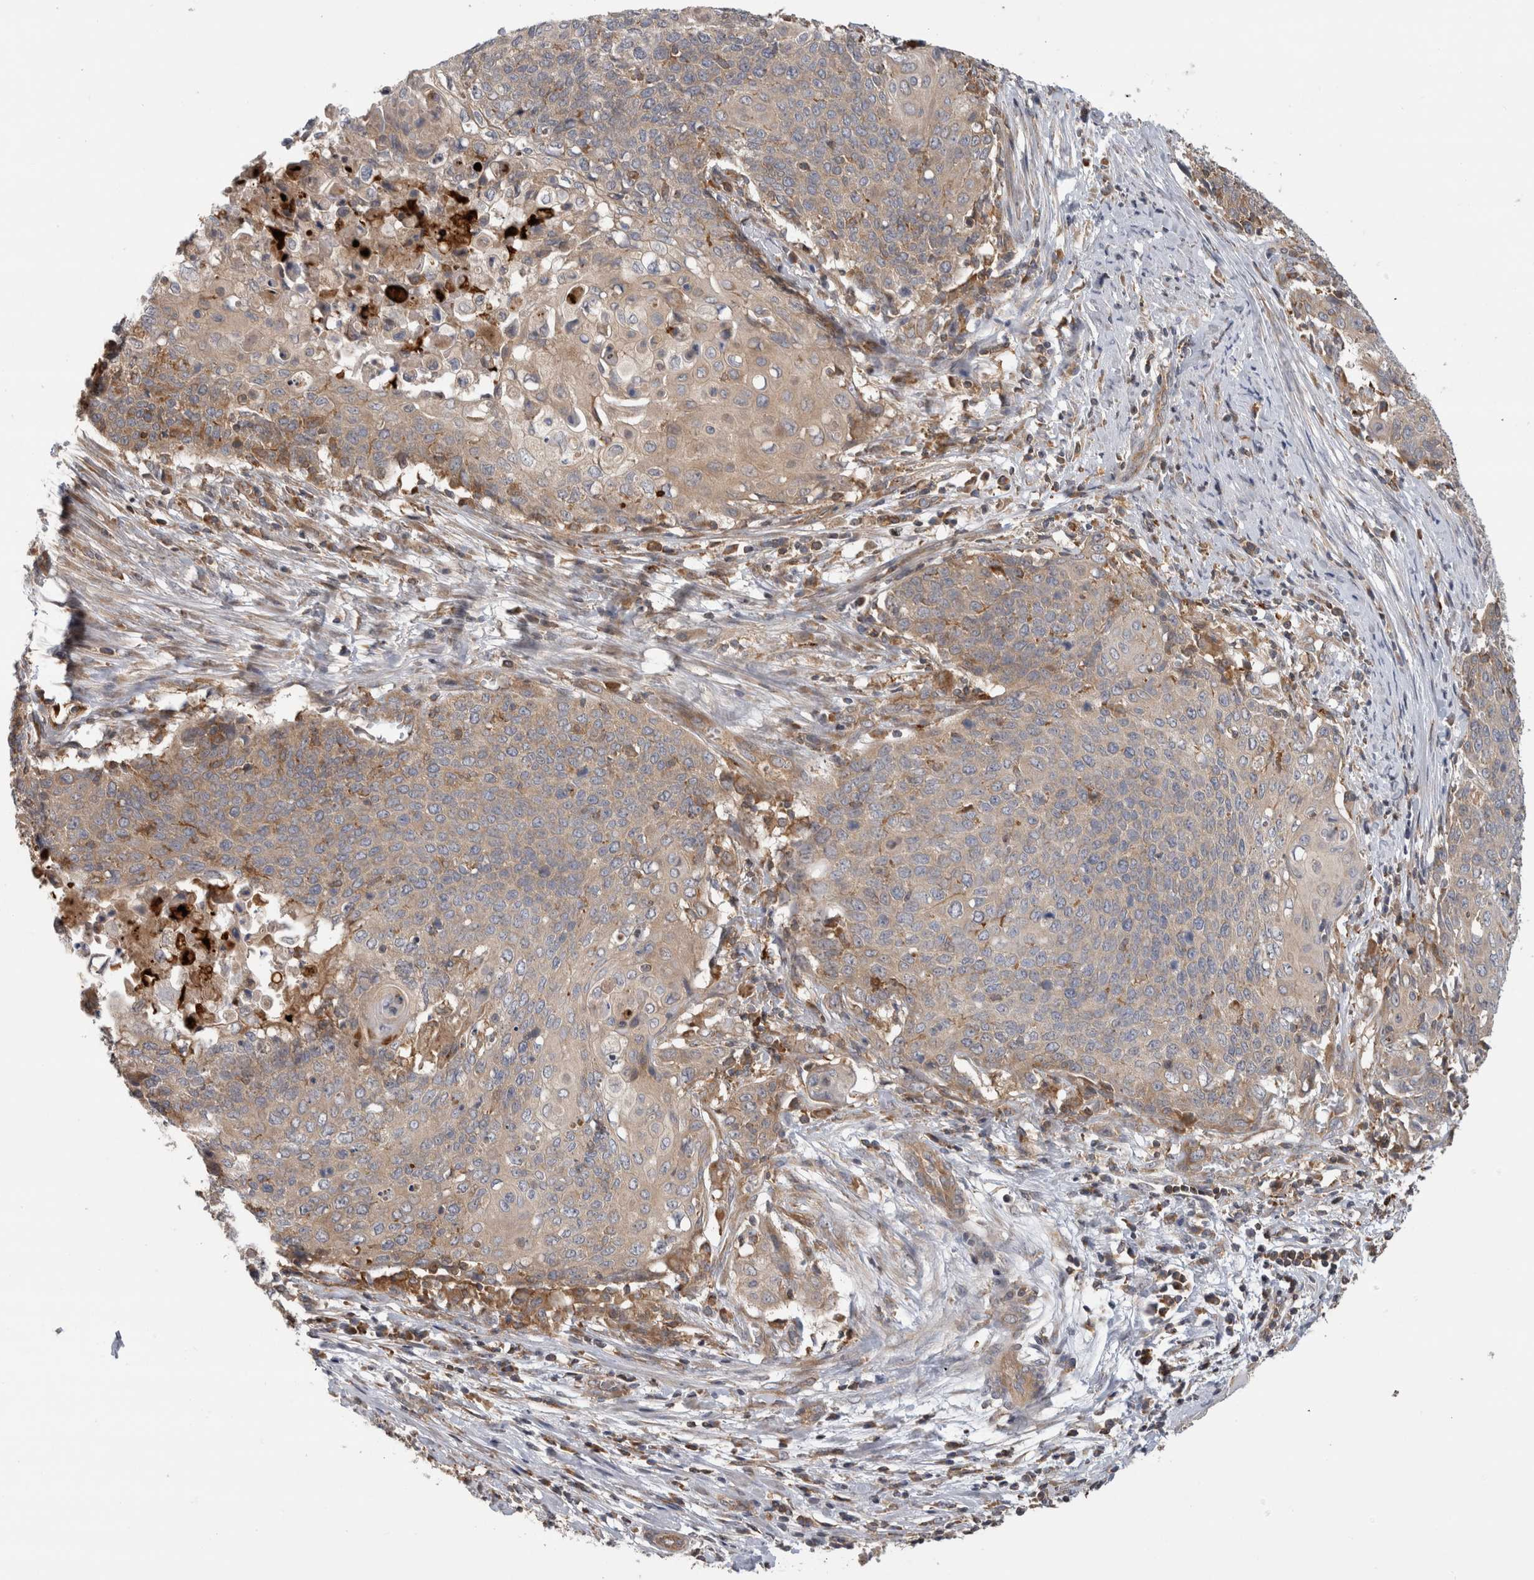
{"staining": {"intensity": "weak", "quantity": ">75%", "location": "cytoplasmic/membranous"}, "tissue": "cervical cancer", "cell_type": "Tumor cells", "image_type": "cancer", "snomed": [{"axis": "morphology", "description": "Squamous cell carcinoma, NOS"}, {"axis": "topography", "description": "Cervix"}], "caption": "Squamous cell carcinoma (cervical) was stained to show a protein in brown. There is low levels of weak cytoplasmic/membranous positivity in about >75% of tumor cells.", "gene": "GRIK2", "patient": {"sex": "female", "age": 39}}